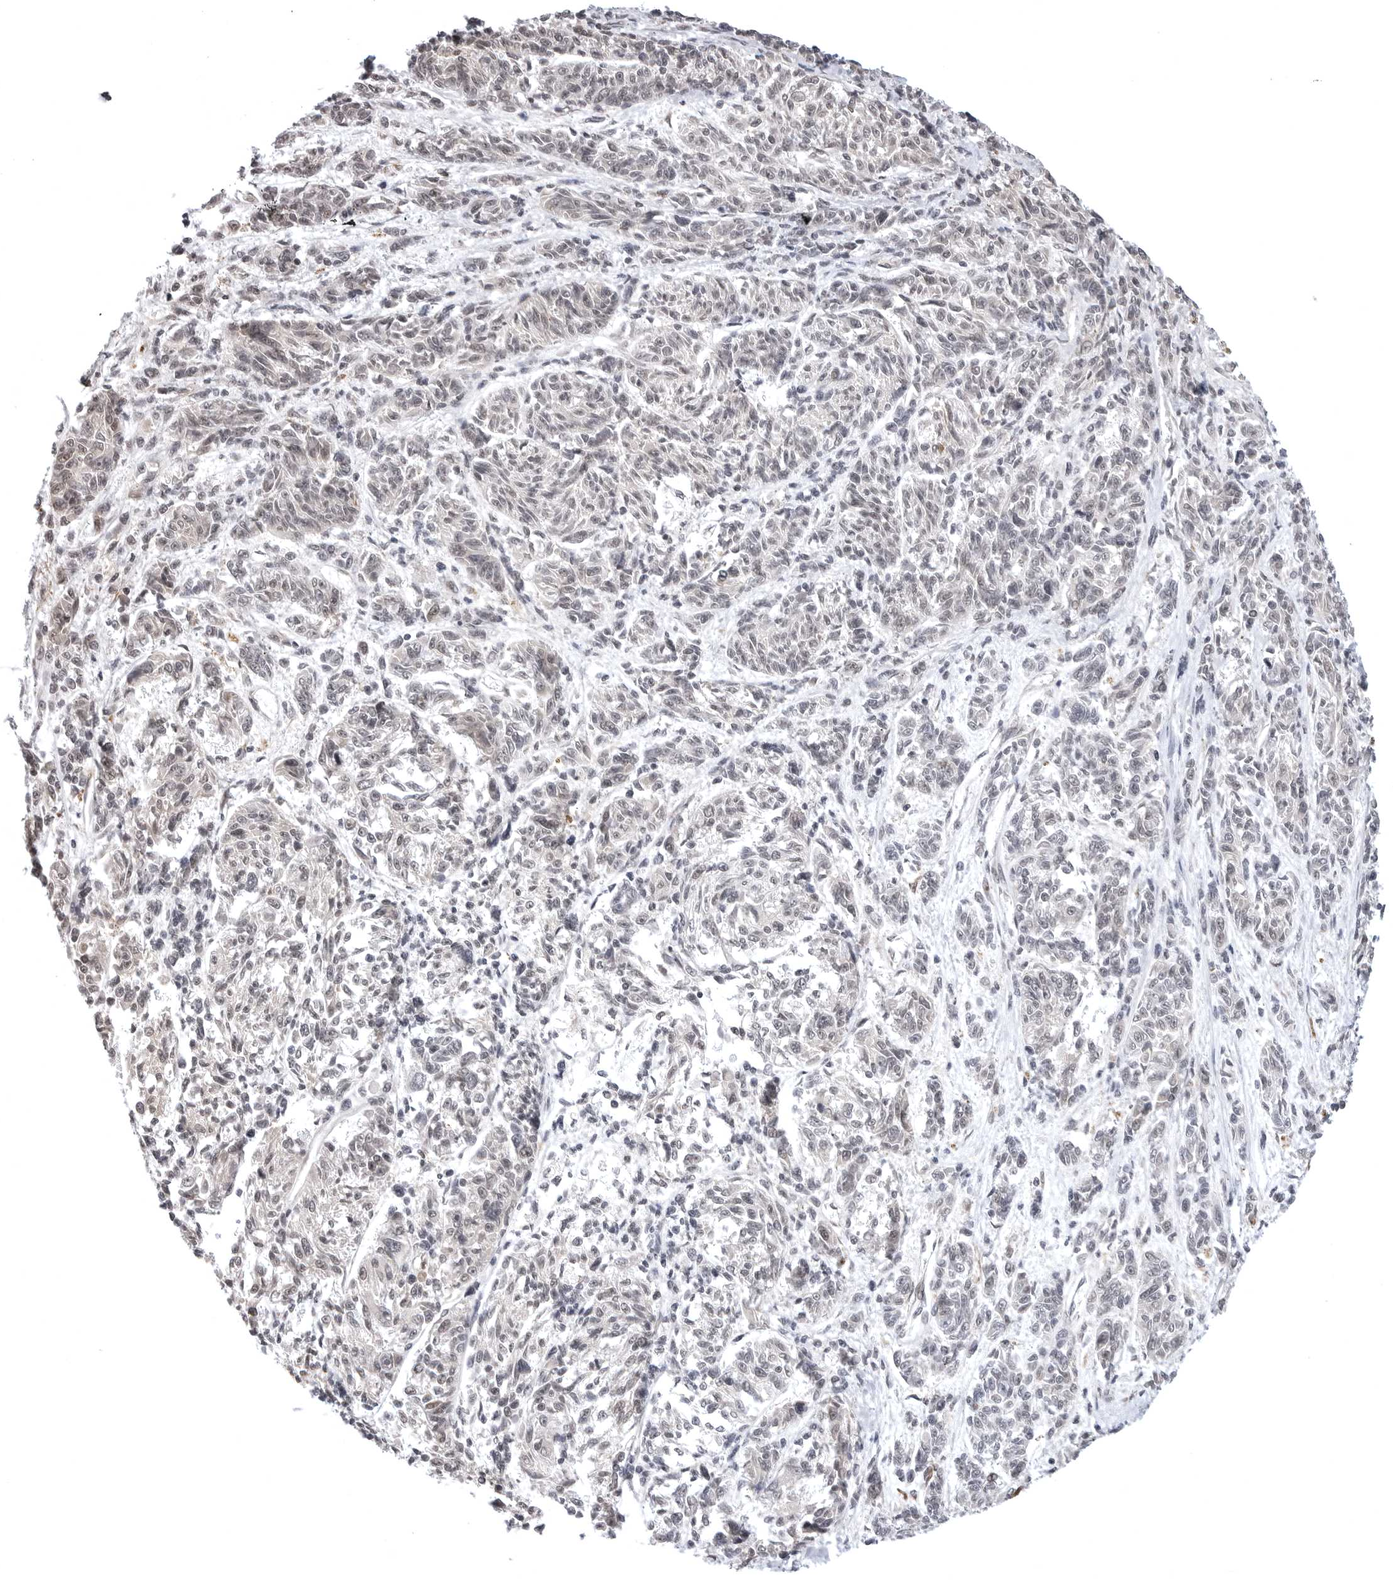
{"staining": {"intensity": "weak", "quantity": "25%-75%", "location": "nuclear"}, "tissue": "melanoma", "cell_type": "Tumor cells", "image_type": "cancer", "snomed": [{"axis": "morphology", "description": "Malignant melanoma, NOS"}, {"axis": "topography", "description": "Skin"}], "caption": "Melanoma tissue reveals weak nuclear positivity in about 25%-75% of tumor cells, visualized by immunohistochemistry. Using DAB (brown) and hematoxylin (blue) stains, captured at high magnification using brightfield microscopy.", "gene": "PHF3", "patient": {"sex": "male", "age": 53}}